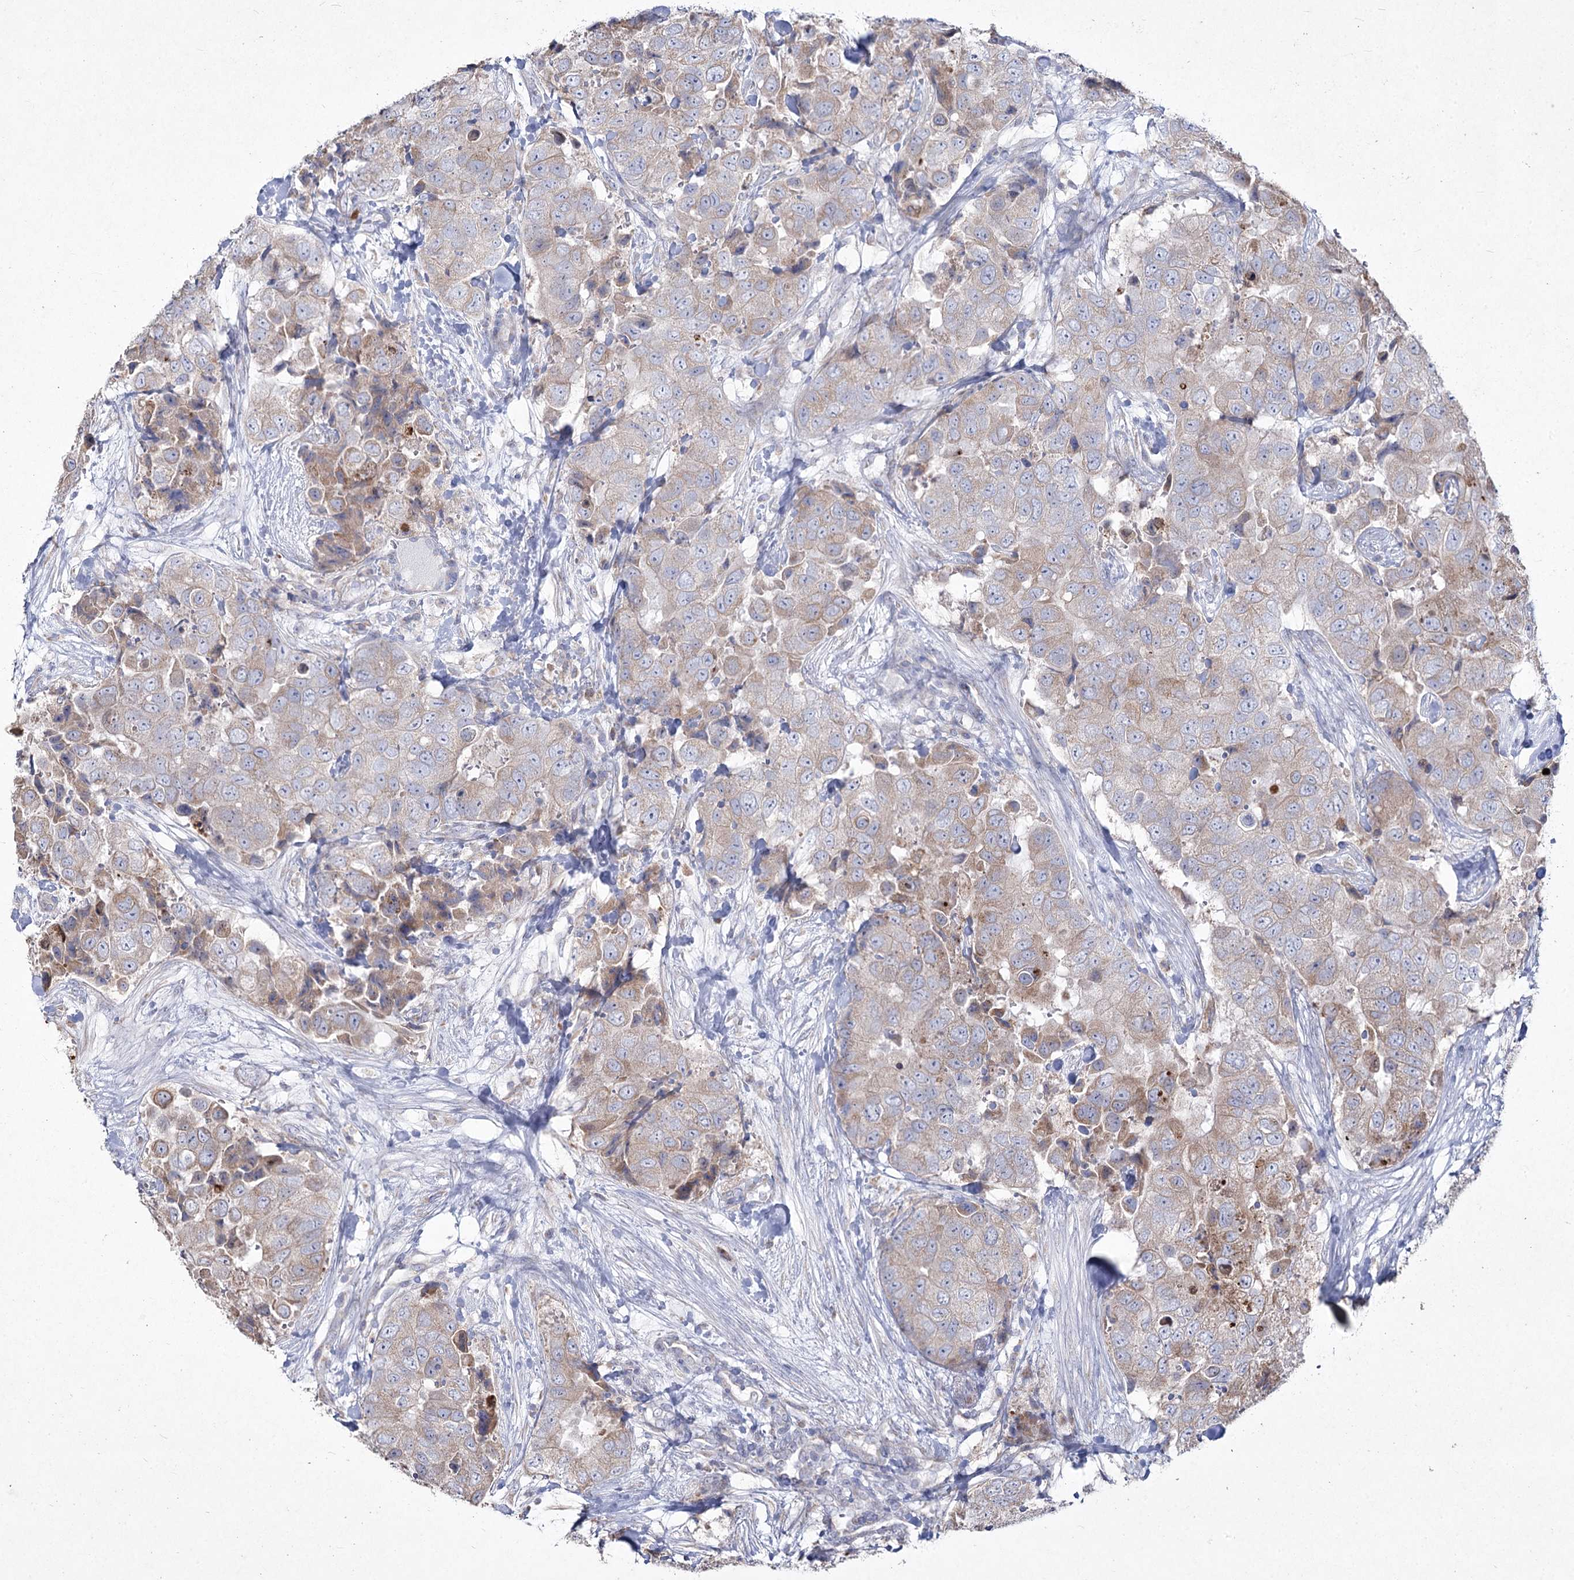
{"staining": {"intensity": "negative", "quantity": "none", "location": "none"}, "tissue": "breast cancer", "cell_type": "Tumor cells", "image_type": "cancer", "snomed": [{"axis": "morphology", "description": "Duct carcinoma"}, {"axis": "topography", "description": "Breast"}], "caption": "Tumor cells are negative for brown protein staining in invasive ductal carcinoma (breast). Brightfield microscopy of immunohistochemistry stained with DAB (brown) and hematoxylin (blue), captured at high magnification.", "gene": "NIPAL4", "patient": {"sex": "female", "age": 62}}